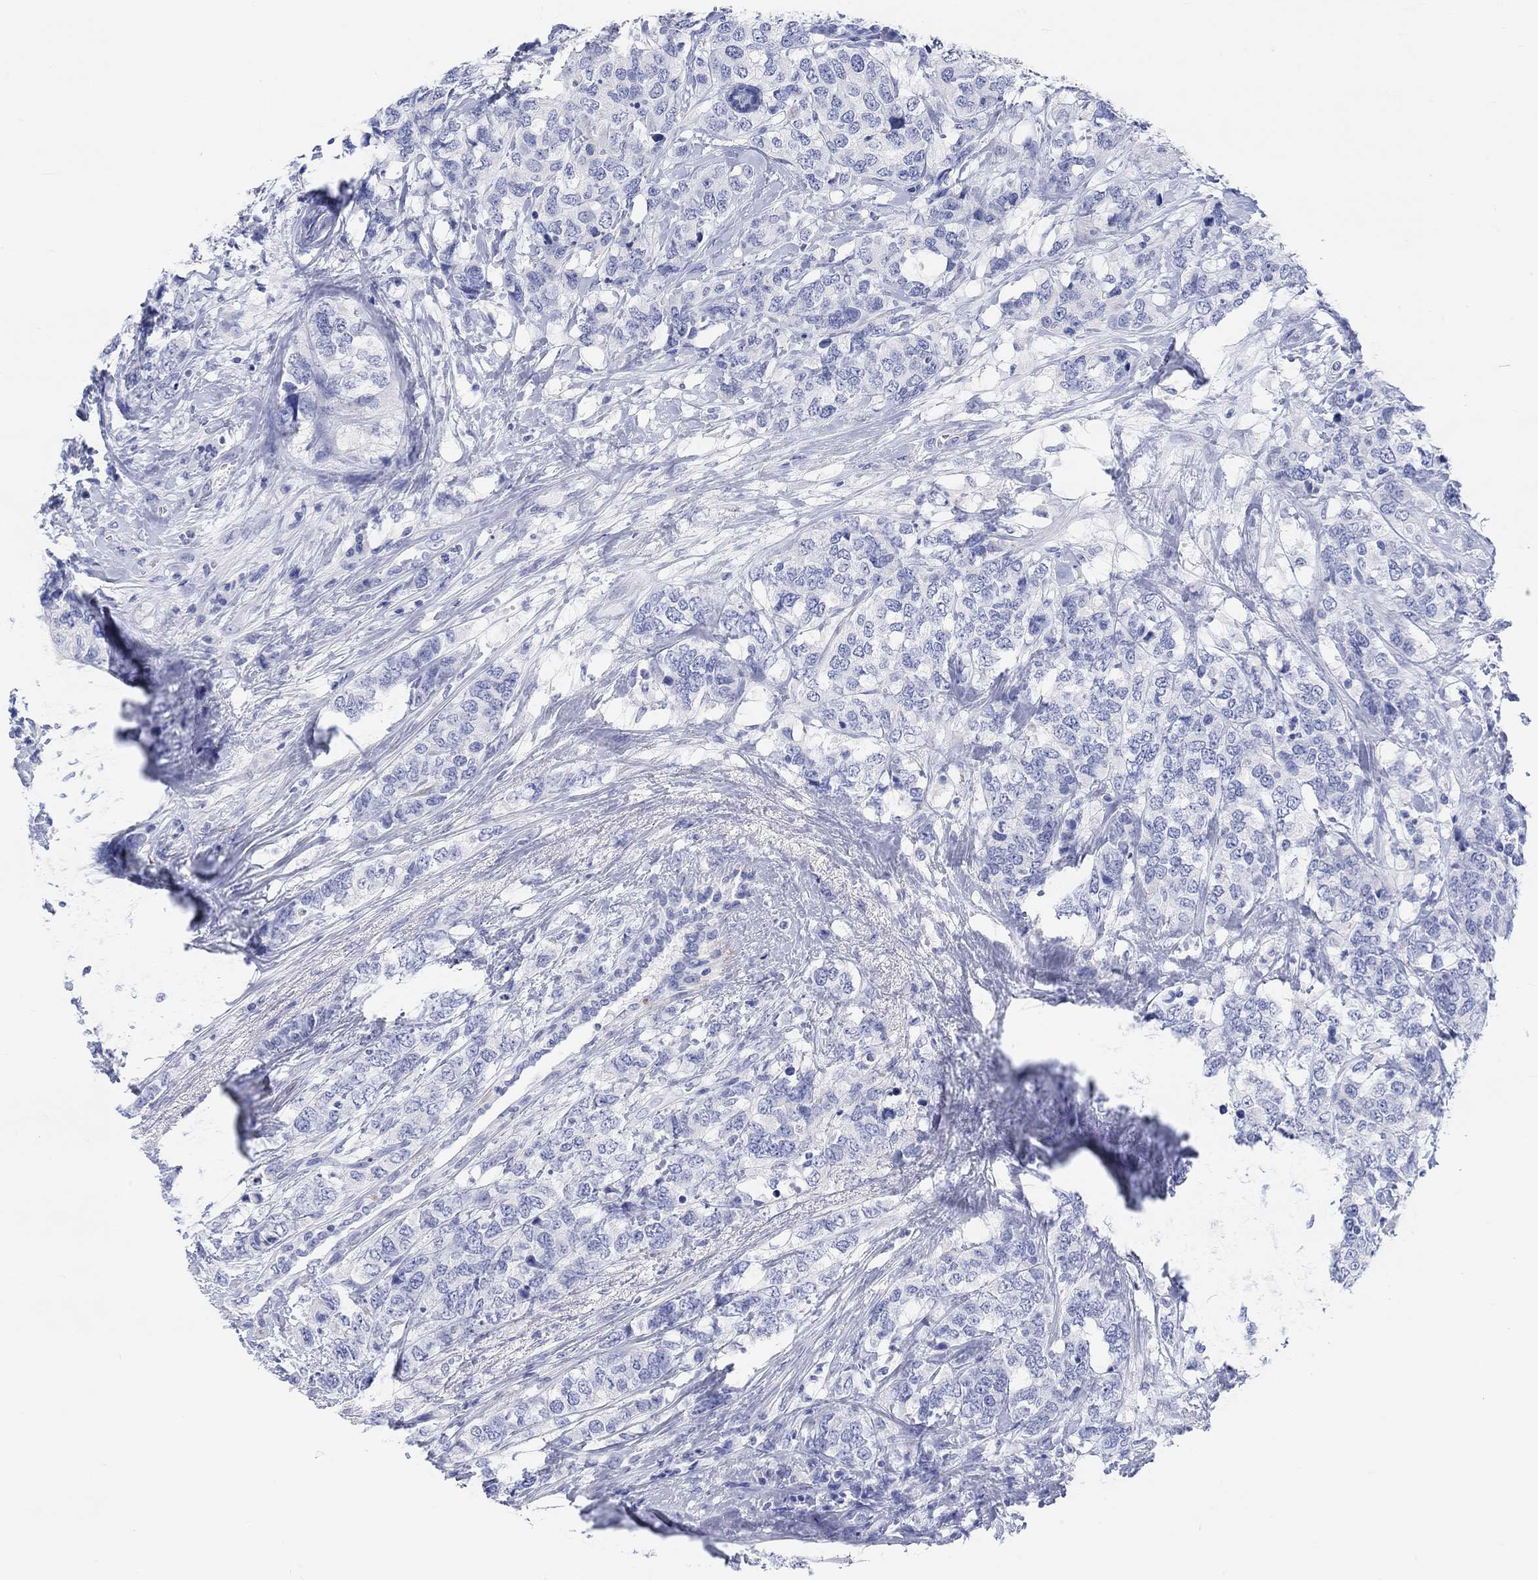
{"staining": {"intensity": "negative", "quantity": "none", "location": "none"}, "tissue": "breast cancer", "cell_type": "Tumor cells", "image_type": "cancer", "snomed": [{"axis": "morphology", "description": "Lobular carcinoma"}, {"axis": "topography", "description": "Breast"}], "caption": "High power microscopy photomicrograph of an immunohistochemistry photomicrograph of lobular carcinoma (breast), revealing no significant positivity in tumor cells.", "gene": "XIRP2", "patient": {"sex": "female", "age": 59}}